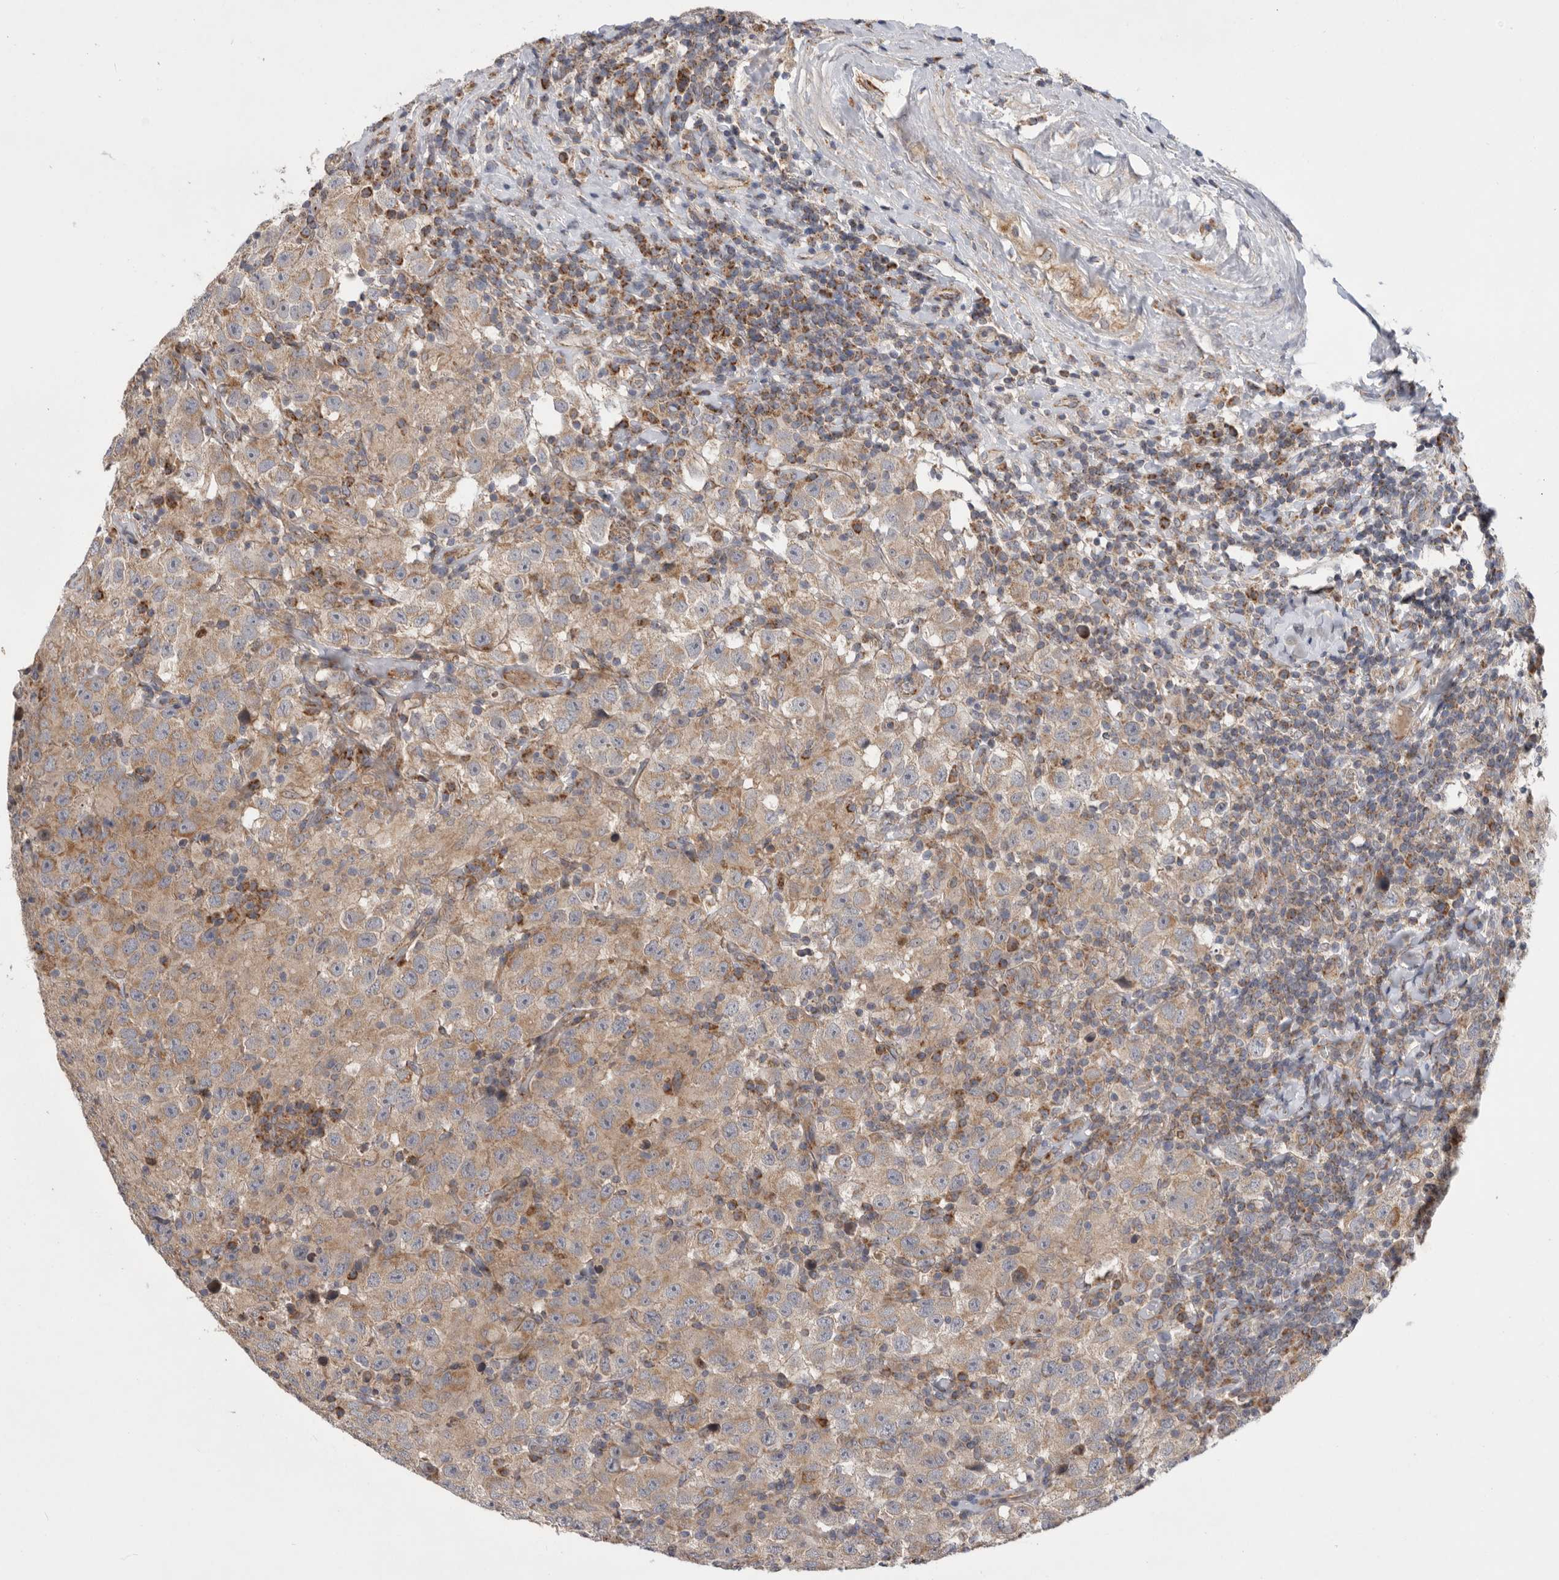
{"staining": {"intensity": "moderate", "quantity": ">75%", "location": "cytoplasmic/membranous"}, "tissue": "testis cancer", "cell_type": "Tumor cells", "image_type": "cancer", "snomed": [{"axis": "morphology", "description": "Seminoma, NOS"}, {"axis": "topography", "description": "Testis"}], "caption": "A histopathology image of human testis cancer stained for a protein shows moderate cytoplasmic/membranous brown staining in tumor cells.", "gene": "MTFR1L", "patient": {"sex": "male", "age": 41}}